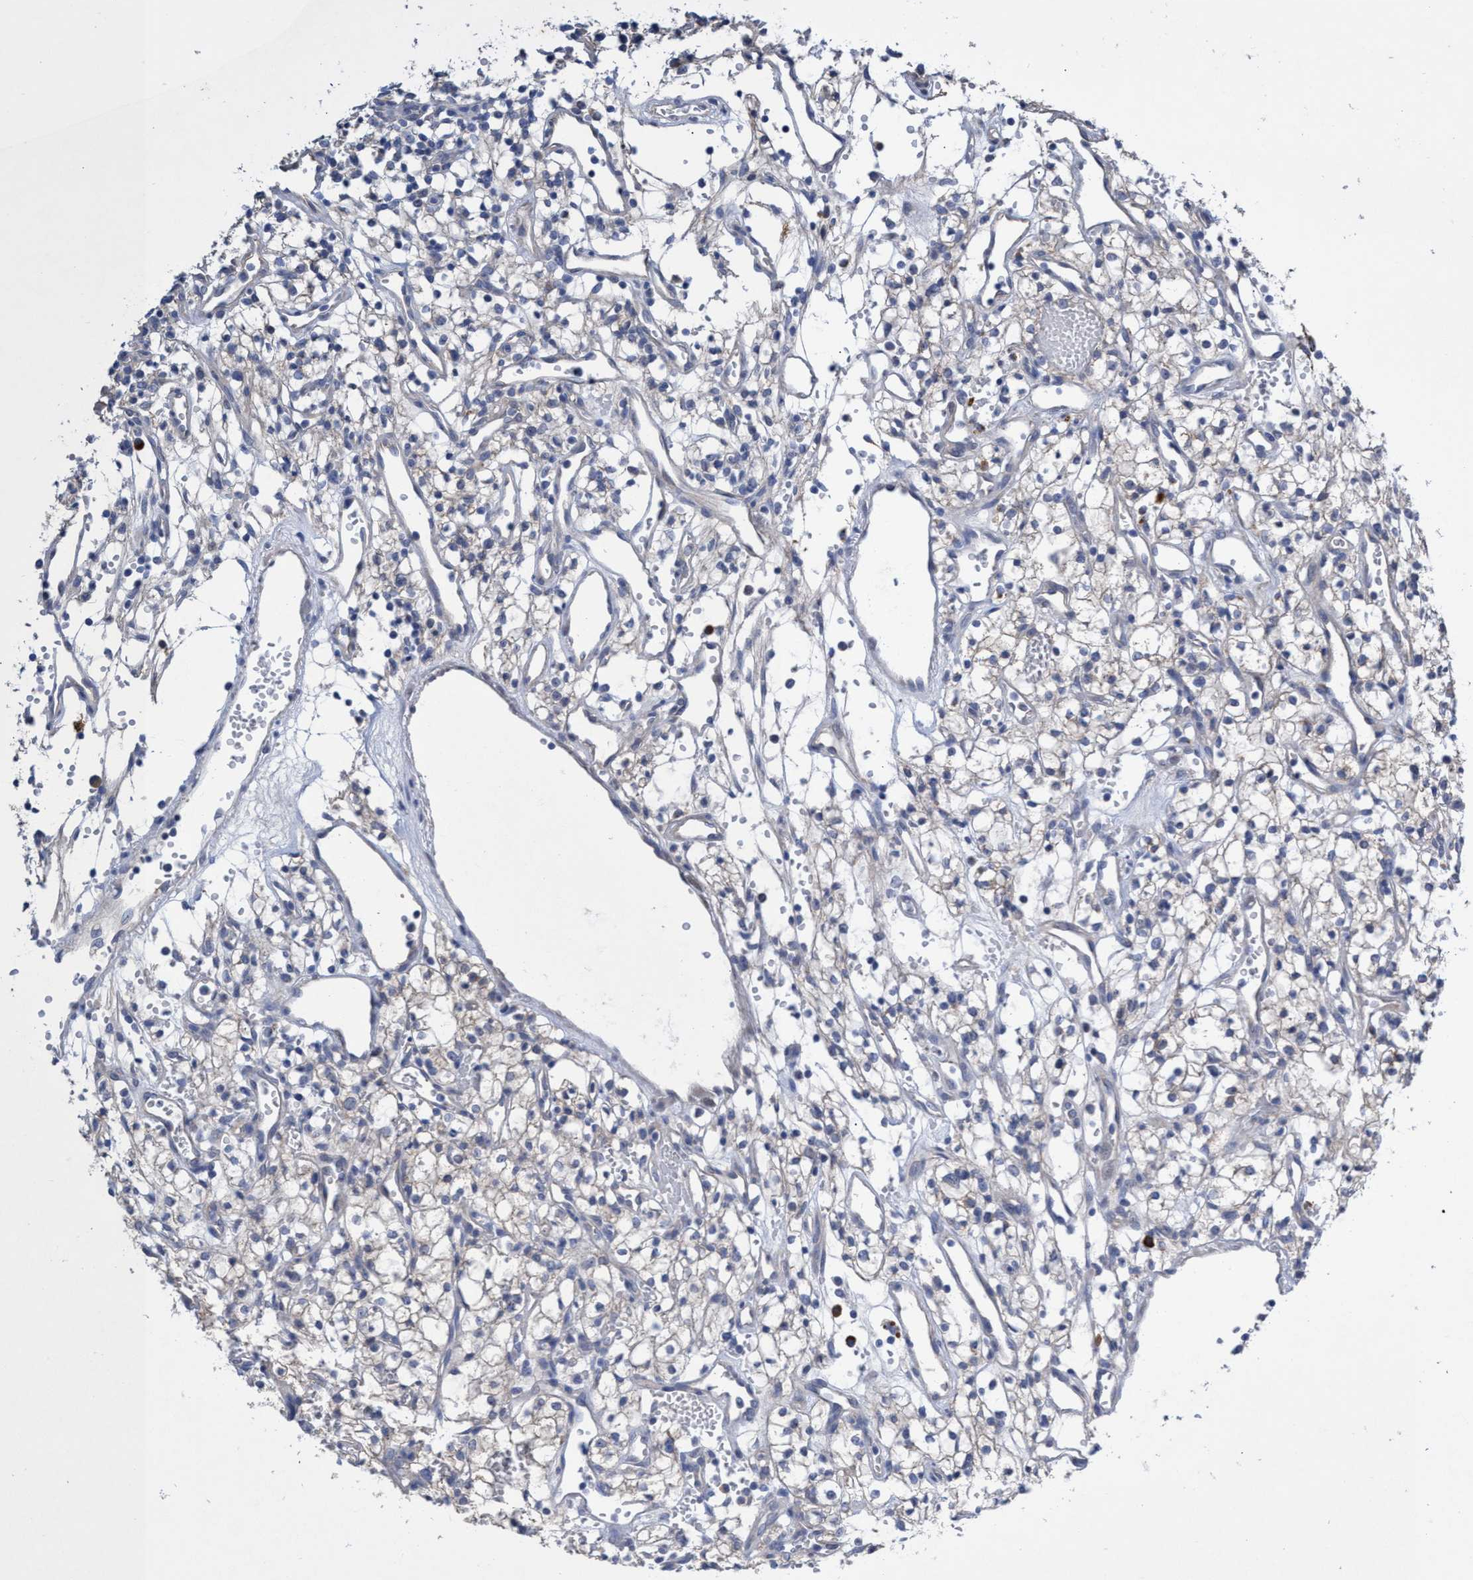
{"staining": {"intensity": "negative", "quantity": "none", "location": "none"}, "tissue": "renal cancer", "cell_type": "Tumor cells", "image_type": "cancer", "snomed": [{"axis": "morphology", "description": "Adenocarcinoma, NOS"}, {"axis": "topography", "description": "Kidney"}], "caption": "High power microscopy photomicrograph of an immunohistochemistry (IHC) histopathology image of renal cancer (adenocarcinoma), revealing no significant positivity in tumor cells.", "gene": "SVEP1", "patient": {"sex": "male", "age": 59}}